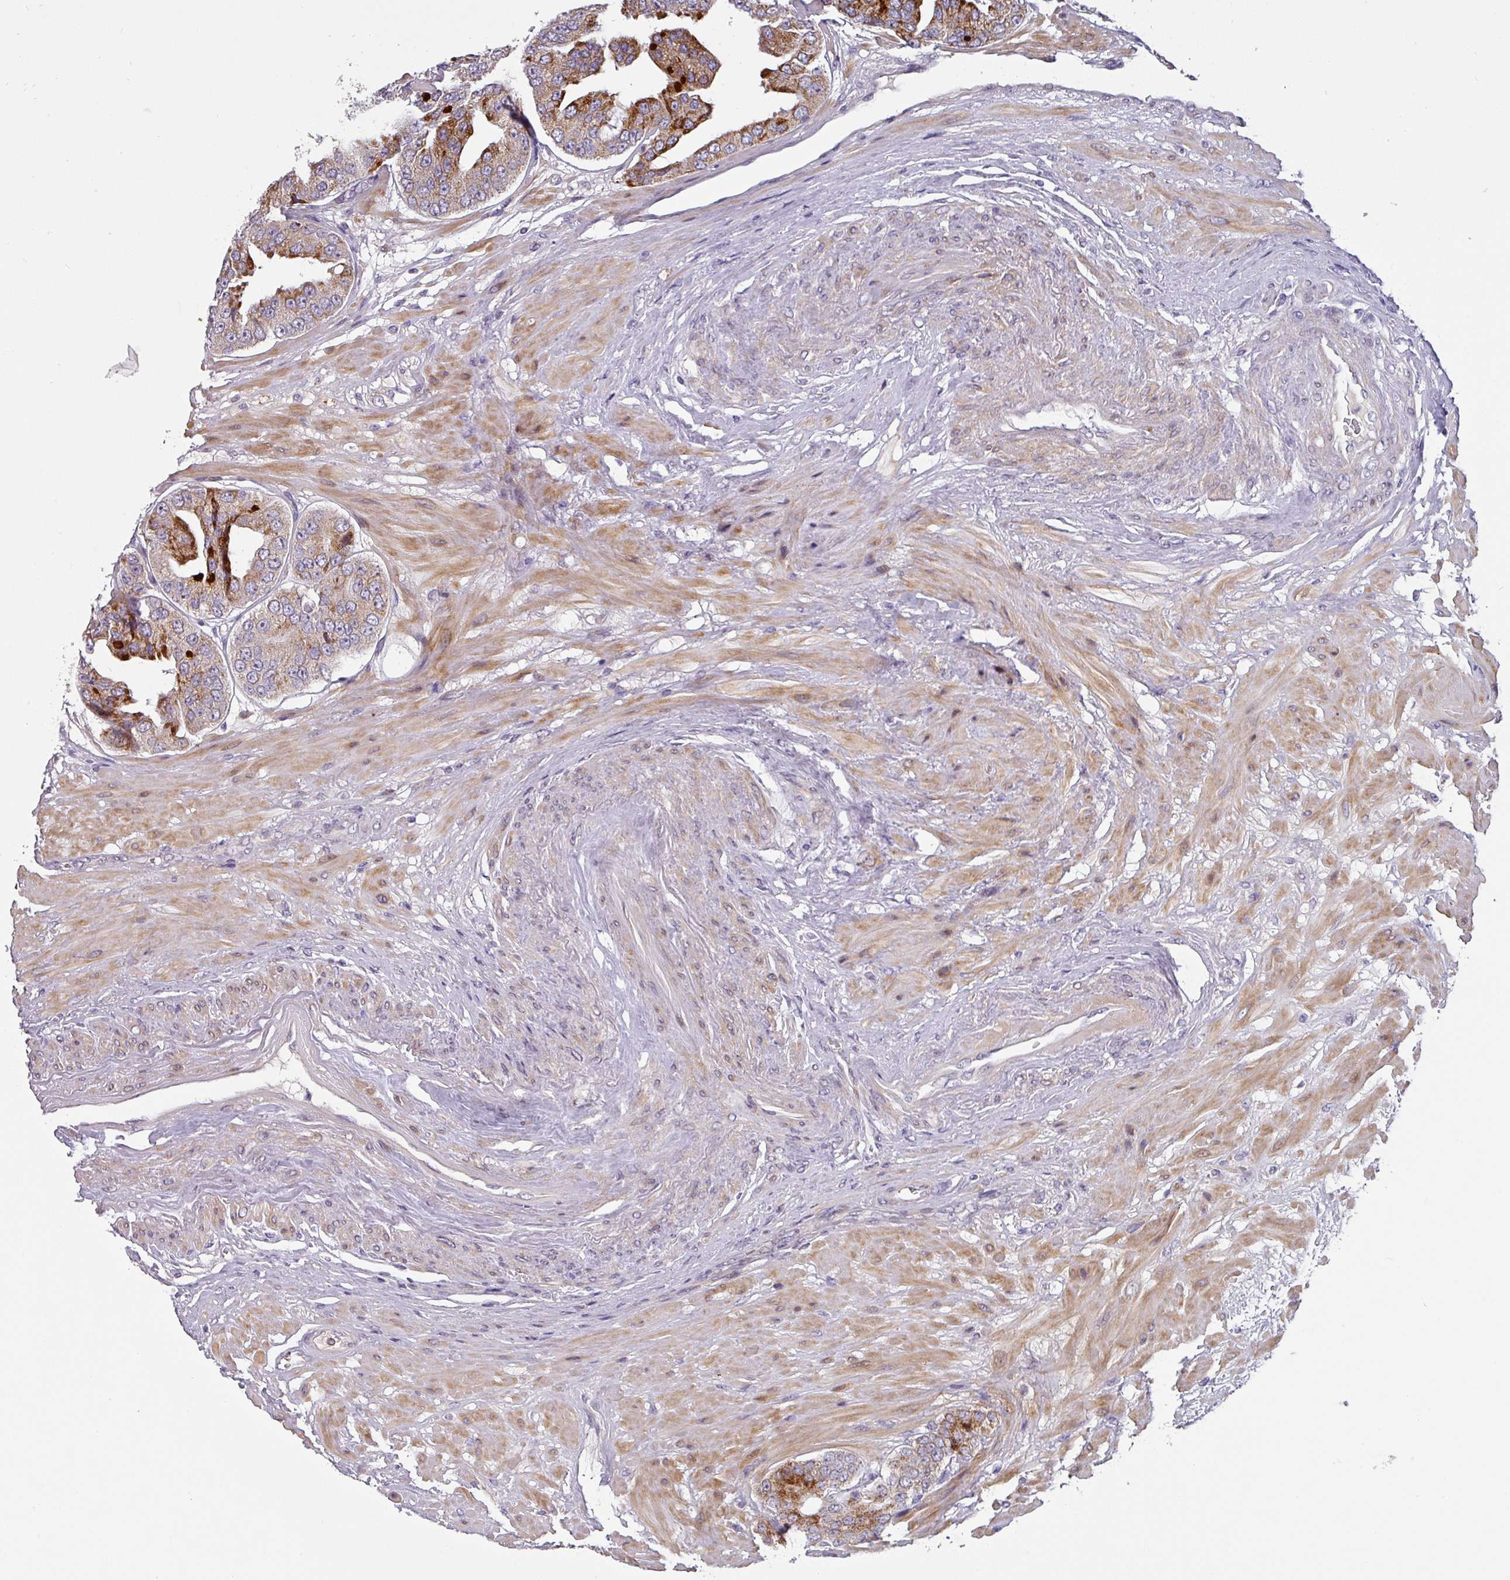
{"staining": {"intensity": "strong", "quantity": "<25%", "location": "cytoplasmic/membranous"}, "tissue": "prostate cancer", "cell_type": "Tumor cells", "image_type": "cancer", "snomed": [{"axis": "morphology", "description": "Adenocarcinoma, High grade"}, {"axis": "topography", "description": "Prostate"}], "caption": "Prostate cancer (adenocarcinoma (high-grade)) stained with a brown dye shows strong cytoplasmic/membranous positive positivity in about <25% of tumor cells.", "gene": "KLHL3", "patient": {"sex": "male", "age": 63}}